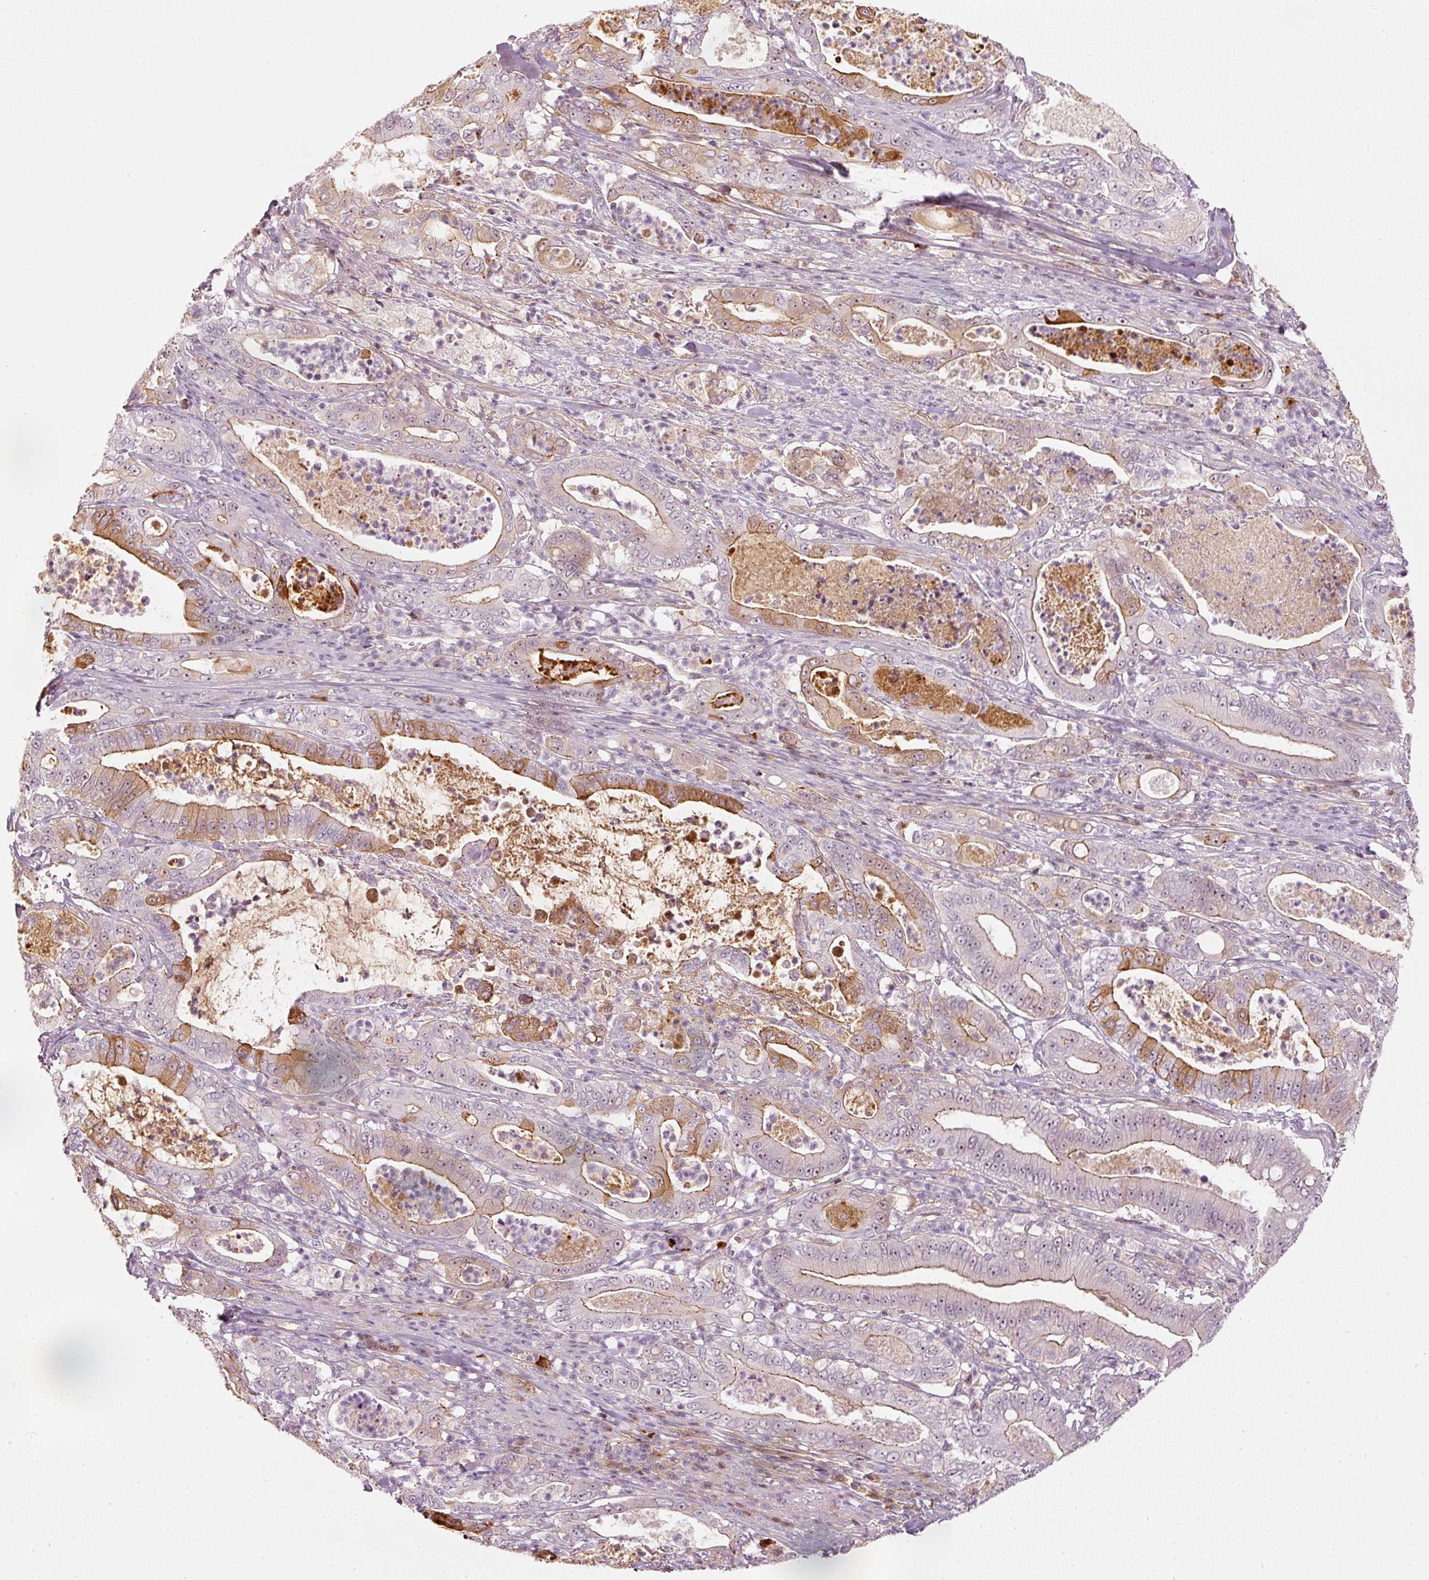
{"staining": {"intensity": "moderate", "quantity": "25%-75%", "location": "cytoplasmic/membranous,nuclear"}, "tissue": "pancreatic cancer", "cell_type": "Tumor cells", "image_type": "cancer", "snomed": [{"axis": "morphology", "description": "Adenocarcinoma, NOS"}, {"axis": "topography", "description": "Pancreas"}], "caption": "Pancreatic cancer stained with a brown dye shows moderate cytoplasmic/membranous and nuclear positive positivity in approximately 25%-75% of tumor cells.", "gene": "VCAM1", "patient": {"sex": "male", "age": 71}}